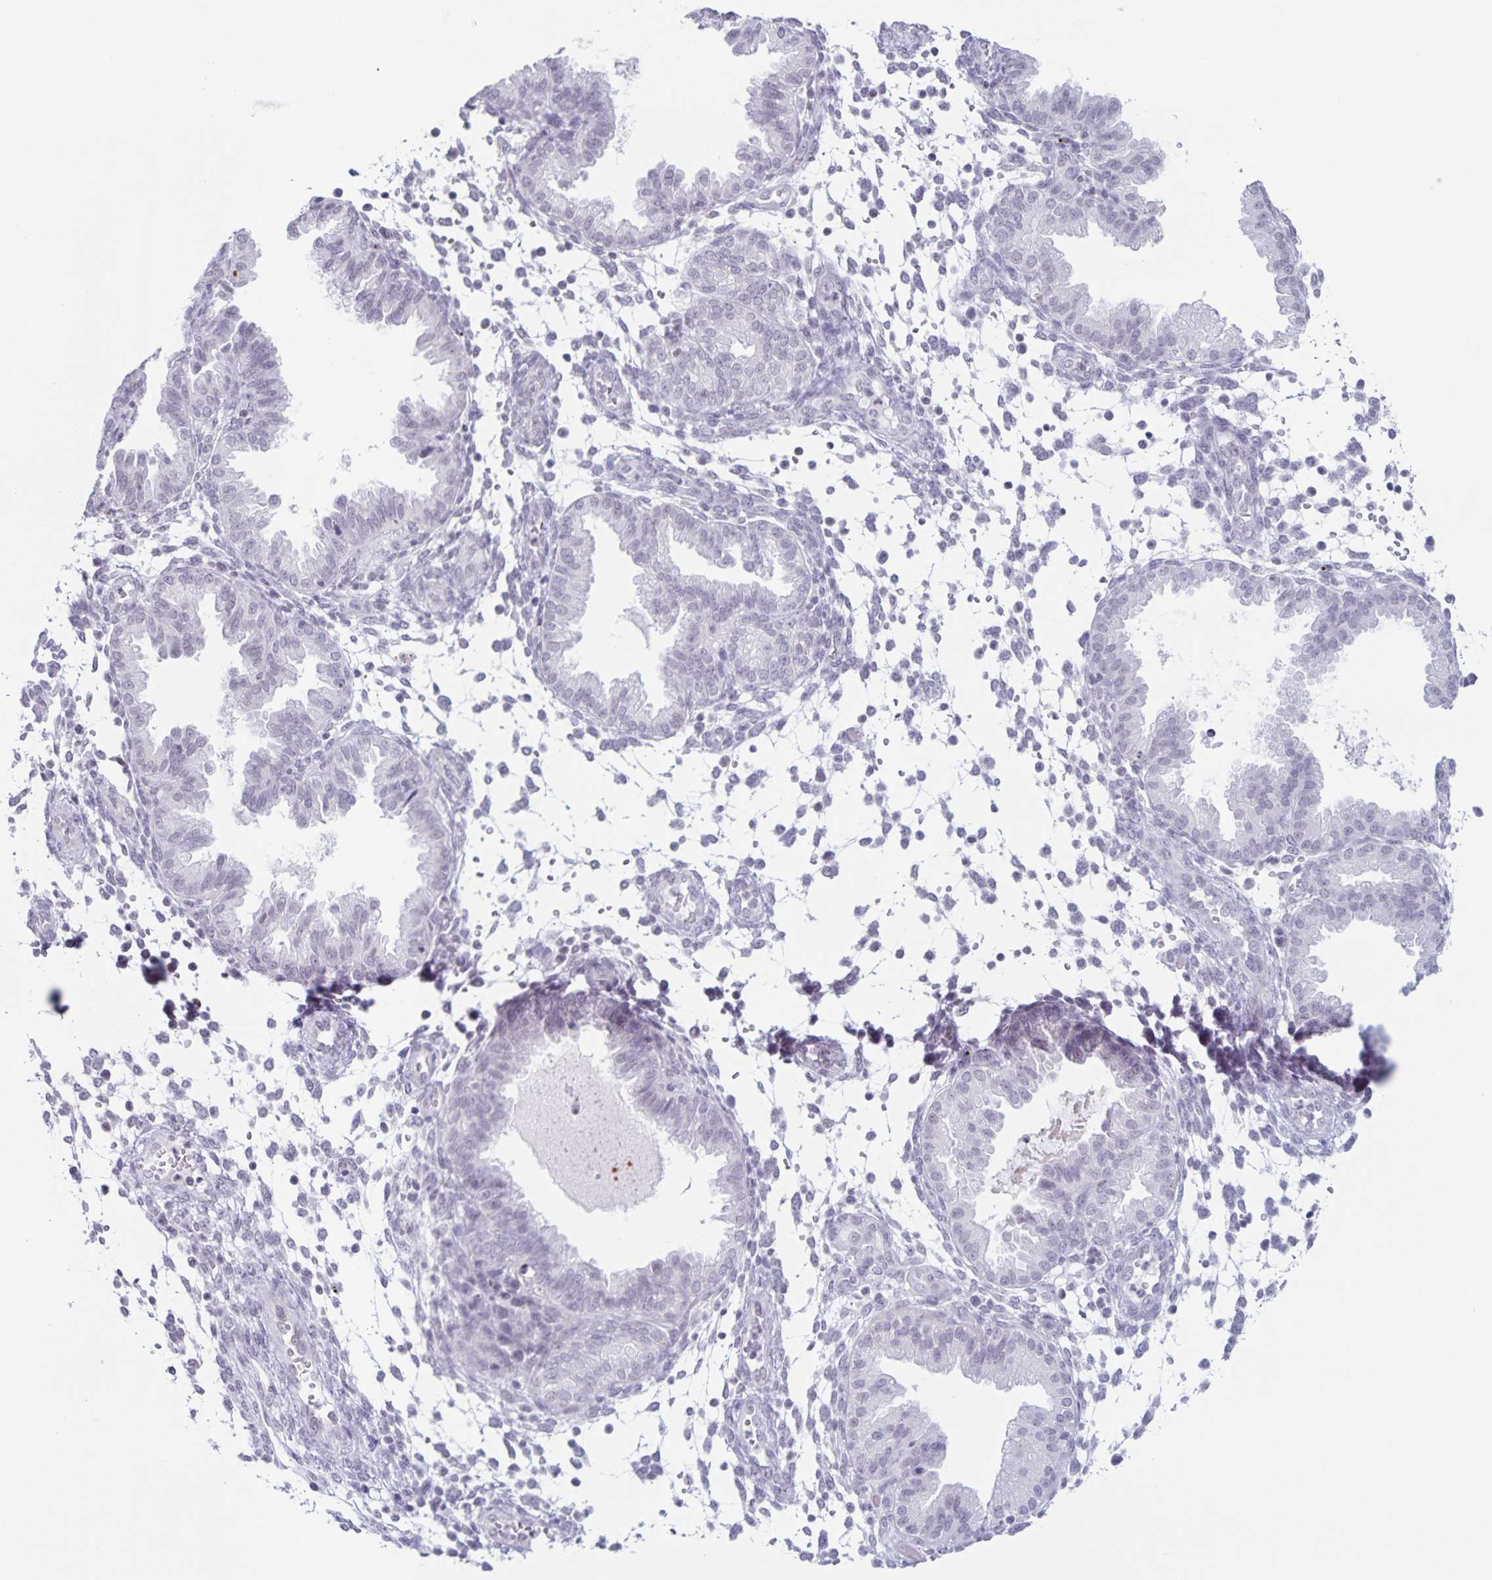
{"staining": {"intensity": "negative", "quantity": "none", "location": "none"}, "tissue": "endometrium", "cell_type": "Cells in endometrial stroma", "image_type": "normal", "snomed": [{"axis": "morphology", "description": "Normal tissue, NOS"}, {"axis": "topography", "description": "Endometrium"}], "caption": "This is a photomicrograph of immunohistochemistry (IHC) staining of unremarkable endometrium, which shows no expression in cells in endometrial stroma. (DAB immunohistochemistry (IHC) with hematoxylin counter stain).", "gene": "LCE6A", "patient": {"sex": "female", "age": 33}}